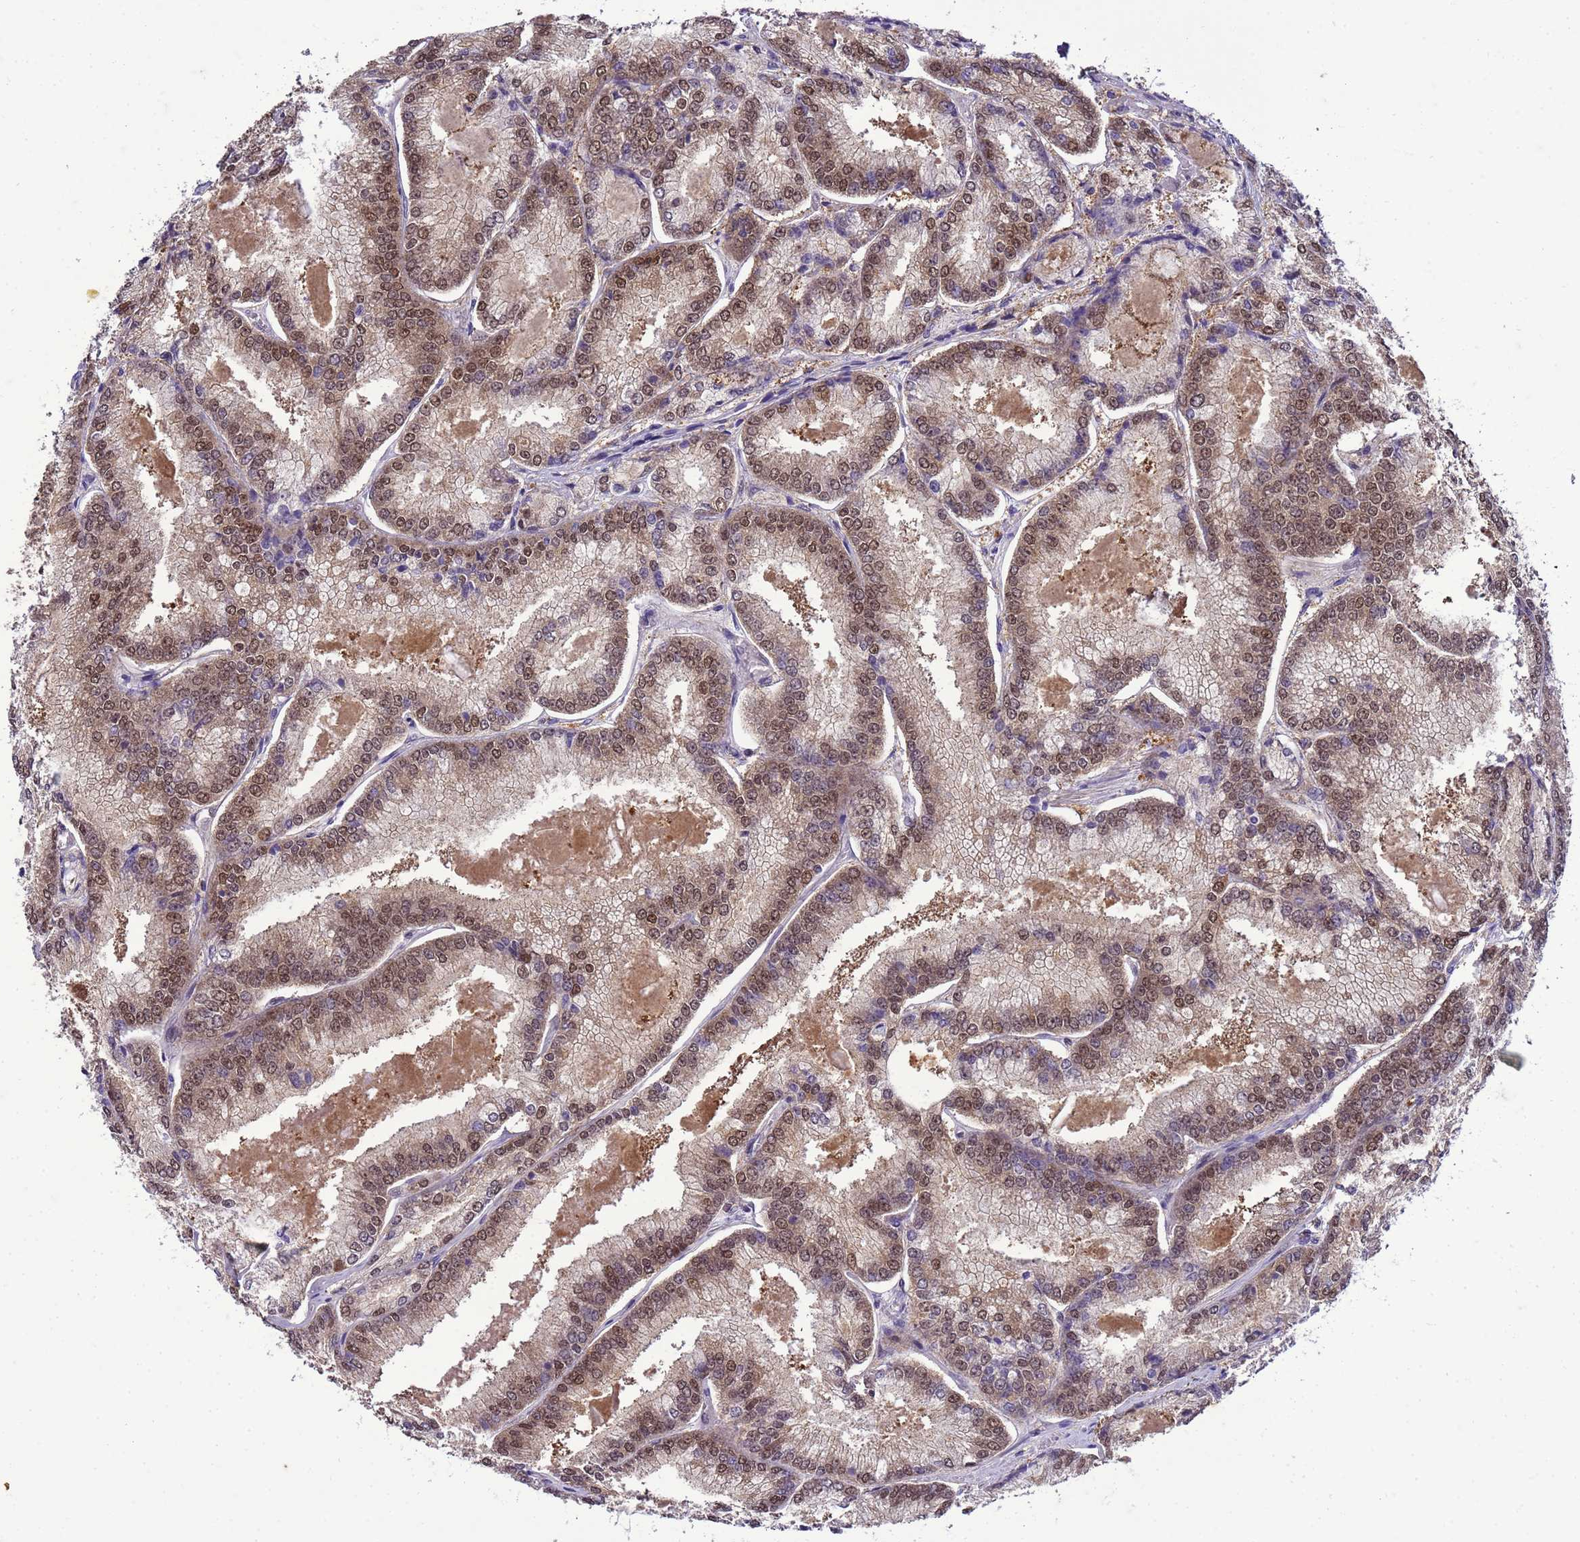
{"staining": {"intensity": "moderate", "quantity": ">75%", "location": "nuclear"}, "tissue": "prostate cancer", "cell_type": "Tumor cells", "image_type": "cancer", "snomed": [{"axis": "morphology", "description": "Adenocarcinoma, Low grade"}, {"axis": "topography", "description": "Prostate"}], "caption": "The immunohistochemical stain shows moderate nuclear staining in tumor cells of prostate cancer (low-grade adenocarcinoma) tissue.", "gene": "DDI2", "patient": {"sex": "male", "age": 74}}